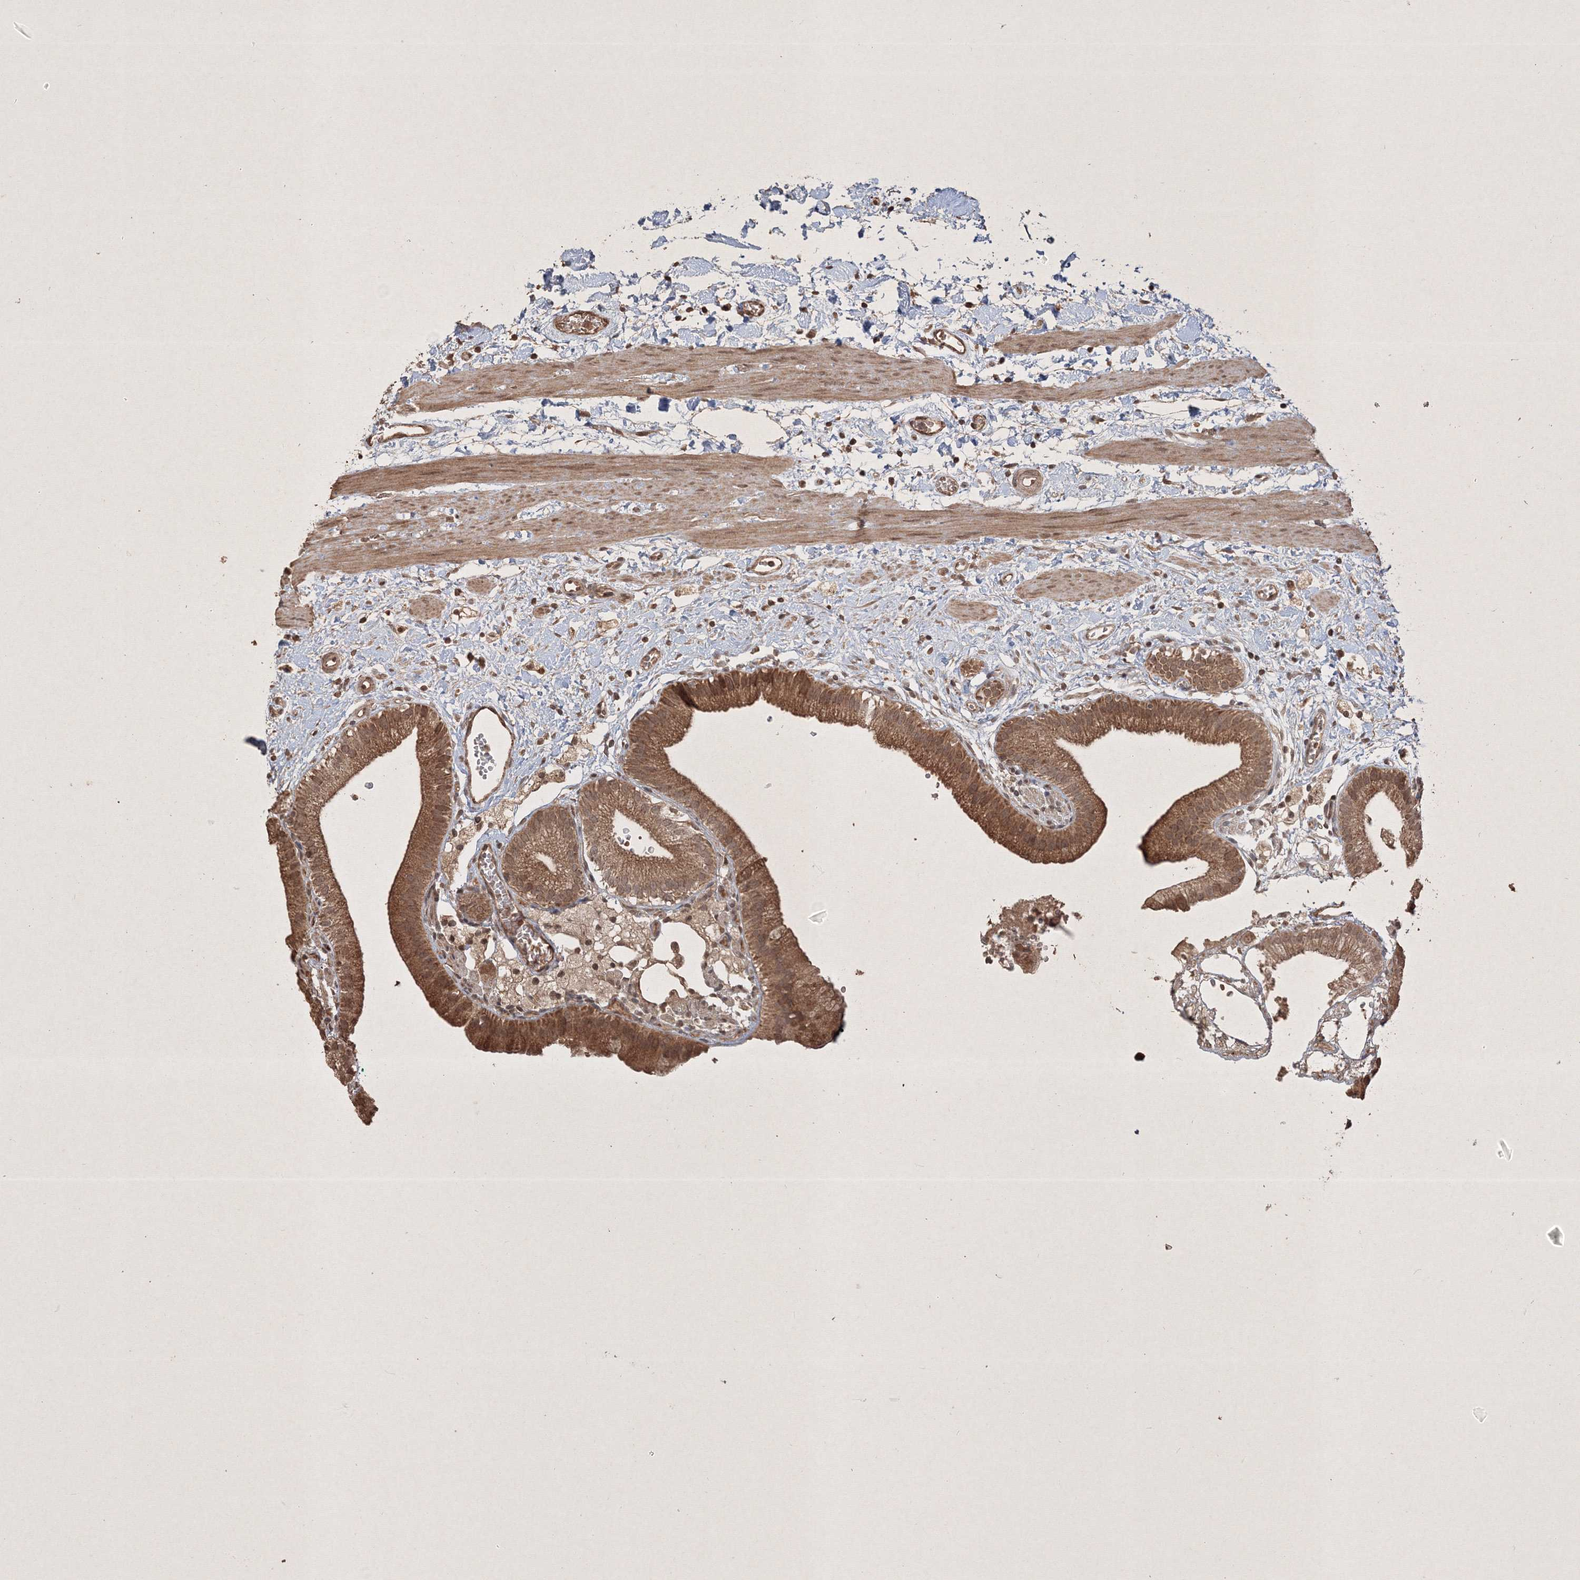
{"staining": {"intensity": "moderate", "quantity": ">75%", "location": "cytoplasmic/membranous,nuclear"}, "tissue": "gallbladder", "cell_type": "Glandular cells", "image_type": "normal", "snomed": [{"axis": "morphology", "description": "Normal tissue, NOS"}, {"axis": "topography", "description": "Gallbladder"}], "caption": "High-power microscopy captured an immunohistochemistry photomicrograph of normal gallbladder, revealing moderate cytoplasmic/membranous,nuclear positivity in about >75% of glandular cells. (Stains: DAB in brown, nuclei in blue, Microscopy: brightfield microscopy at high magnification).", "gene": "PELI3", "patient": {"sex": "male", "age": 55}}